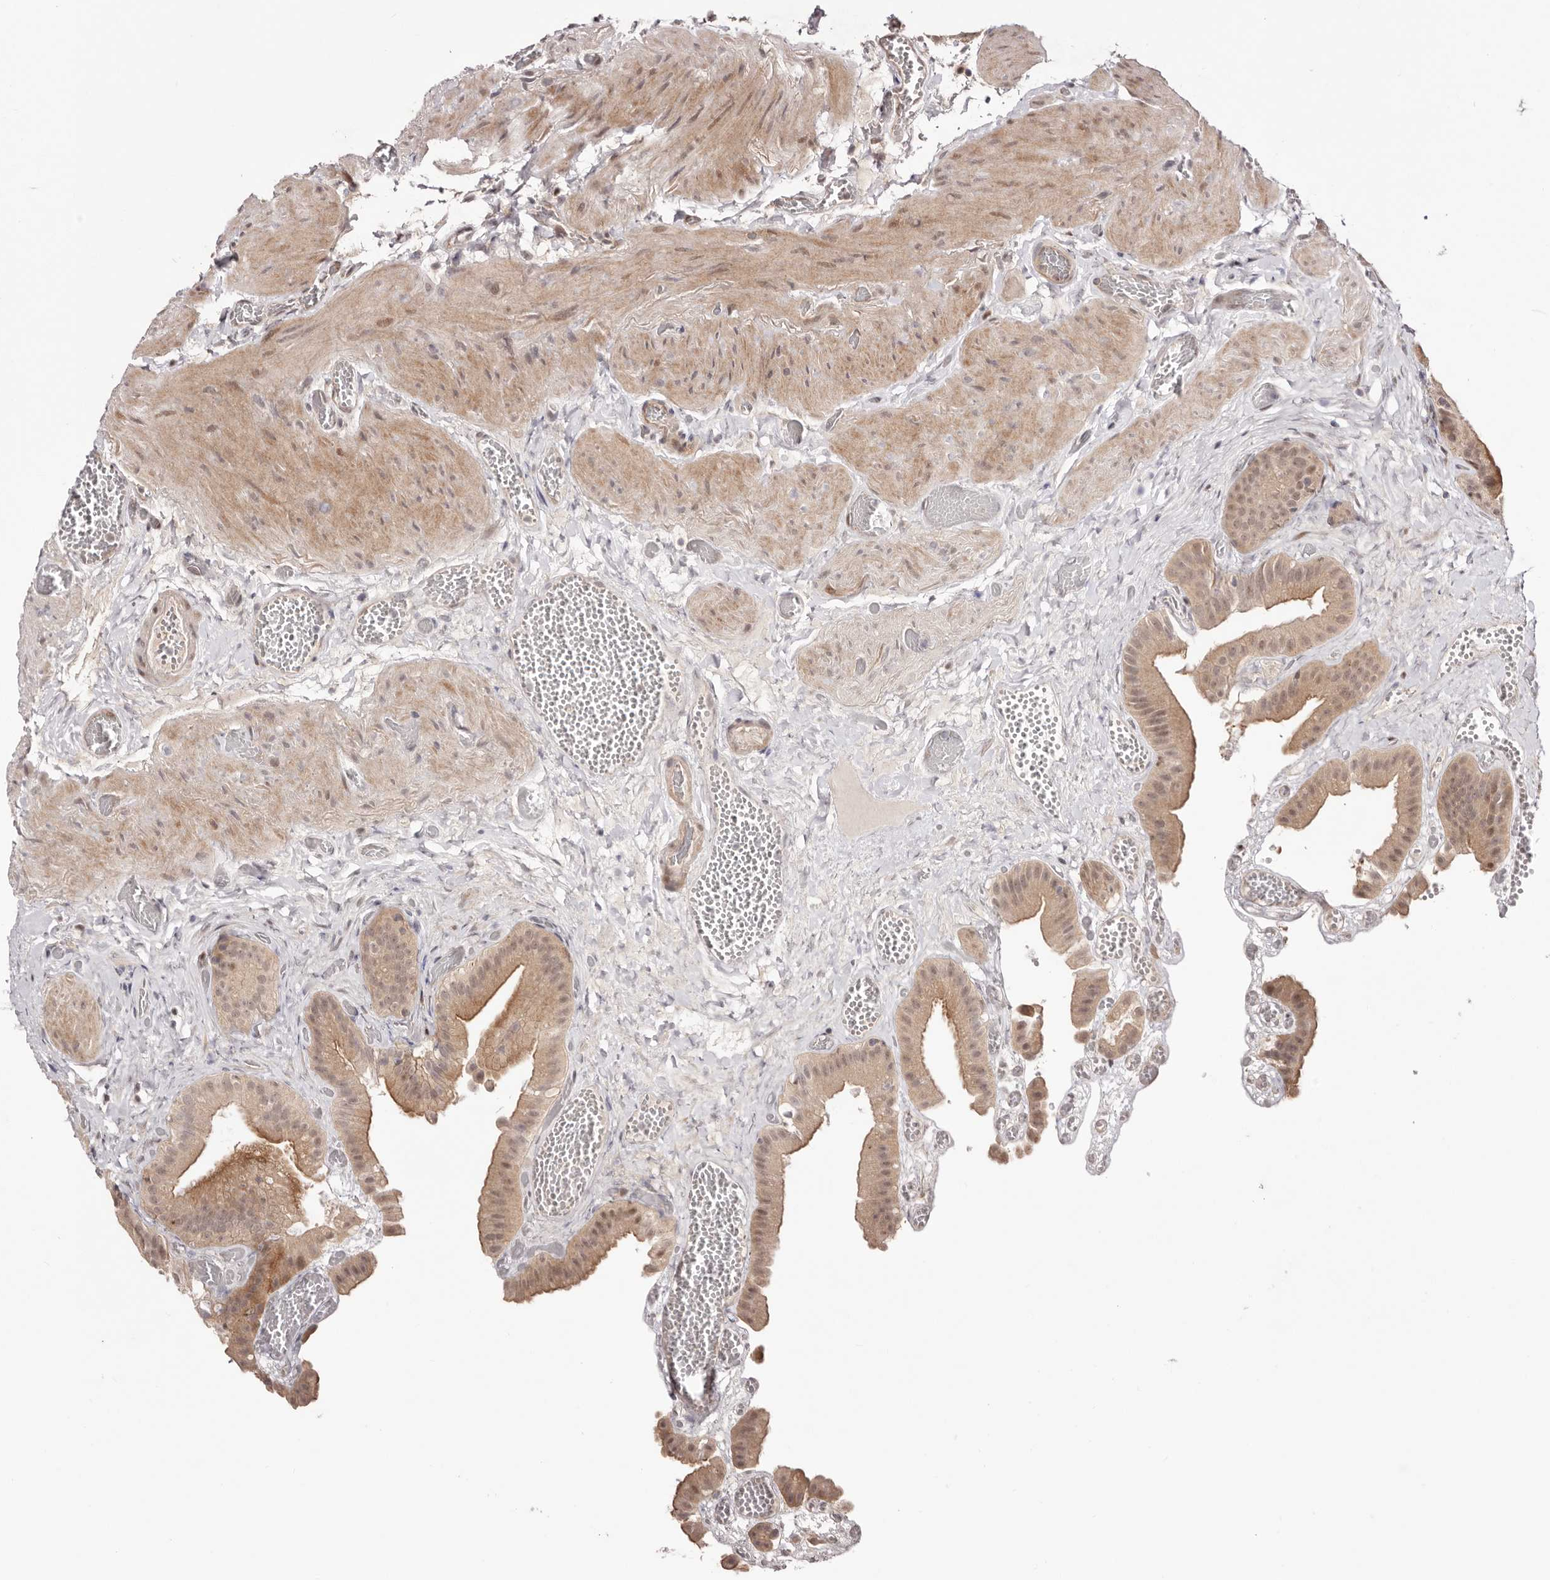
{"staining": {"intensity": "moderate", "quantity": ">75%", "location": "cytoplasmic/membranous"}, "tissue": "gallbladder", "cell_type": "Glandular cells", "image_type": "normal", "snomed": [{"axis": "morphology", "description": "Normal tissue, NOS"}, {"axis": "topography", "description": "Gallbladder"}], "caption": "A micrograph of gallbladder stained for a protein reveals moderate cytoplasmic/membranous brown staining in glandular cells. The staining was performed using DAB, with brown indicating positive protein expression. Nuclei are stained blue with hematoxylin.", "gene": "EGR3", "patient": {"sex": "female", "age": 64}}